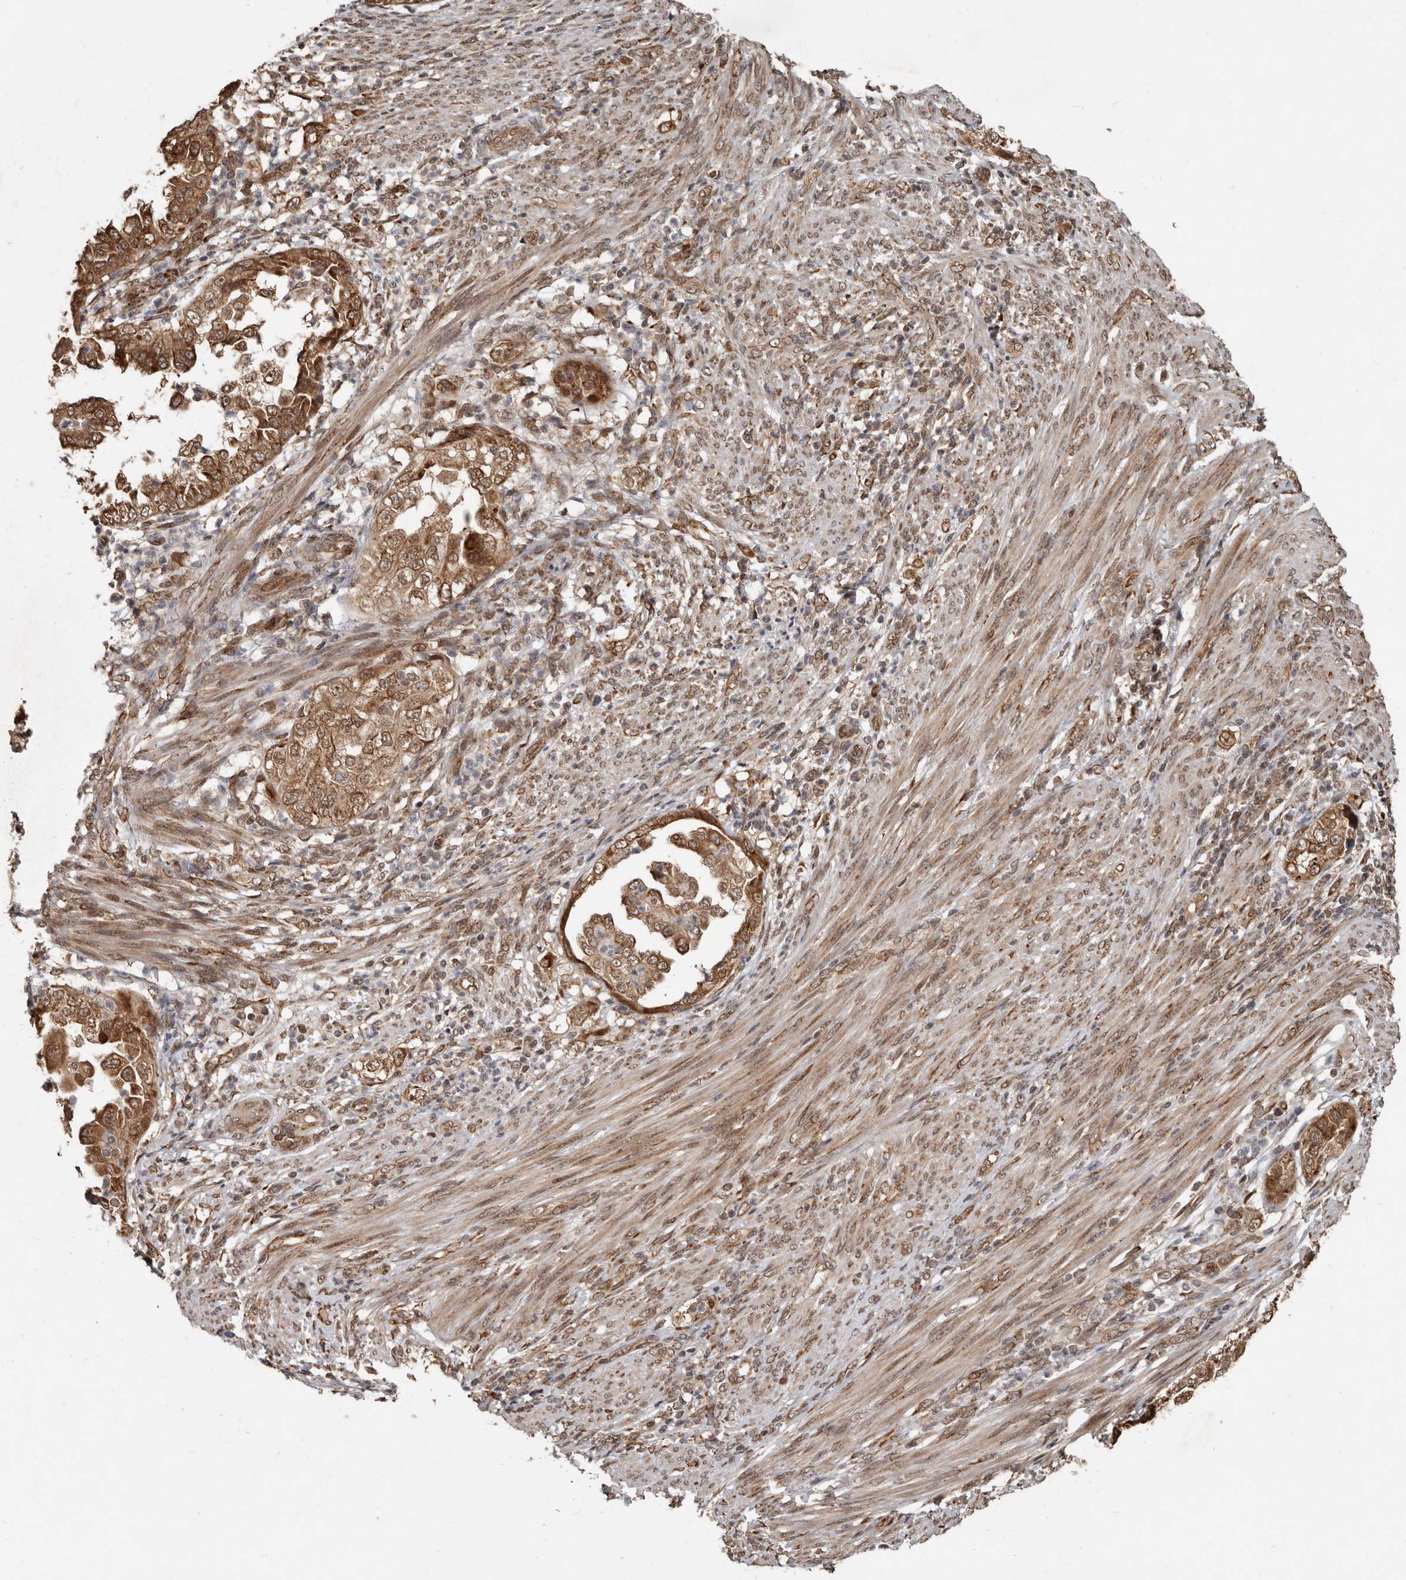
{"staining": {"intensity": "strong", "quantity": ">75%", "location": "cytoplasmic/membranous"}, "tissue": "endometrial cancer", "cell_type": "Tumor cells", "image_type": "cancer", "snomed": [{"axis": "morphology", "description": "Adenocarcinoma, NOS"}, {"axis": "topography", "description": "Endometrium"}], "caption": "Immunohistochemical staining of endometrial cancer (adenocarcinoma) demonstrates strong cytoplasmic/membranous protein expression in about >75% of tumor cells.", "gene": "LRGUK", "patient": {"sex": "female", "age": 85}}